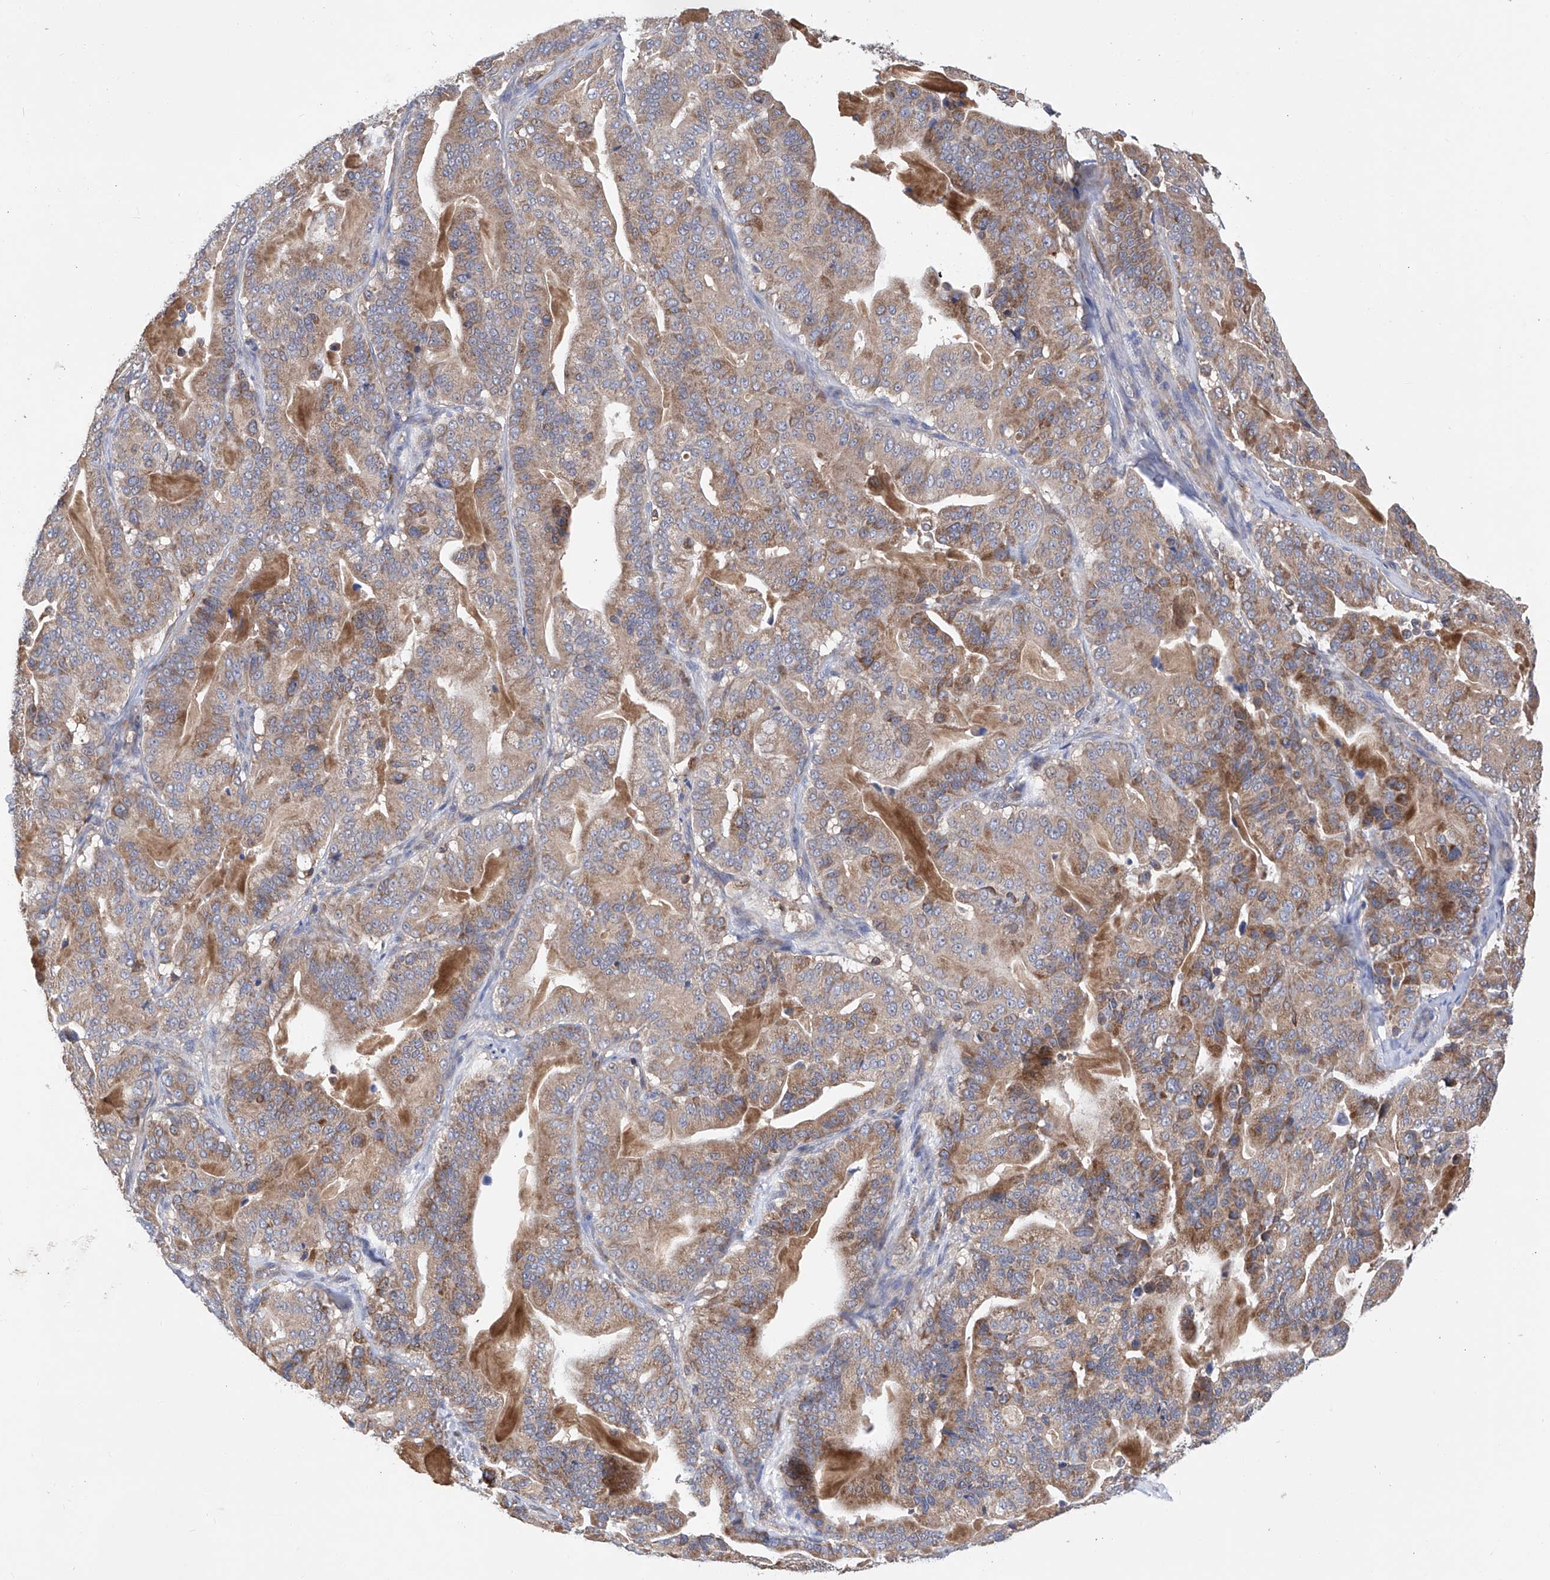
{"staining": {"intensity": "moderate", "quantity": ">75%", "location": "cytoplasmic/membranous"}, "tissue": "pancreatic cancer", "cell_type": "Tumor cells", "image_type": "cancer", "snomed": [{"axis": "morphology", "description": "Adenocarcinoma, NOS"}, {"axis": "topography", "description": "Pancreas"}], "caption": "A histopathology image of human adenocarcinoma (pancreatic) stained for a protein exhibits moderate cytoplasmic/membranous brown staining in tumor cells. (DAB IHC with brightfield microscopy, high magnification).", "gene": "SPATA20", "patient": {"sex": "male", "age": 63}}